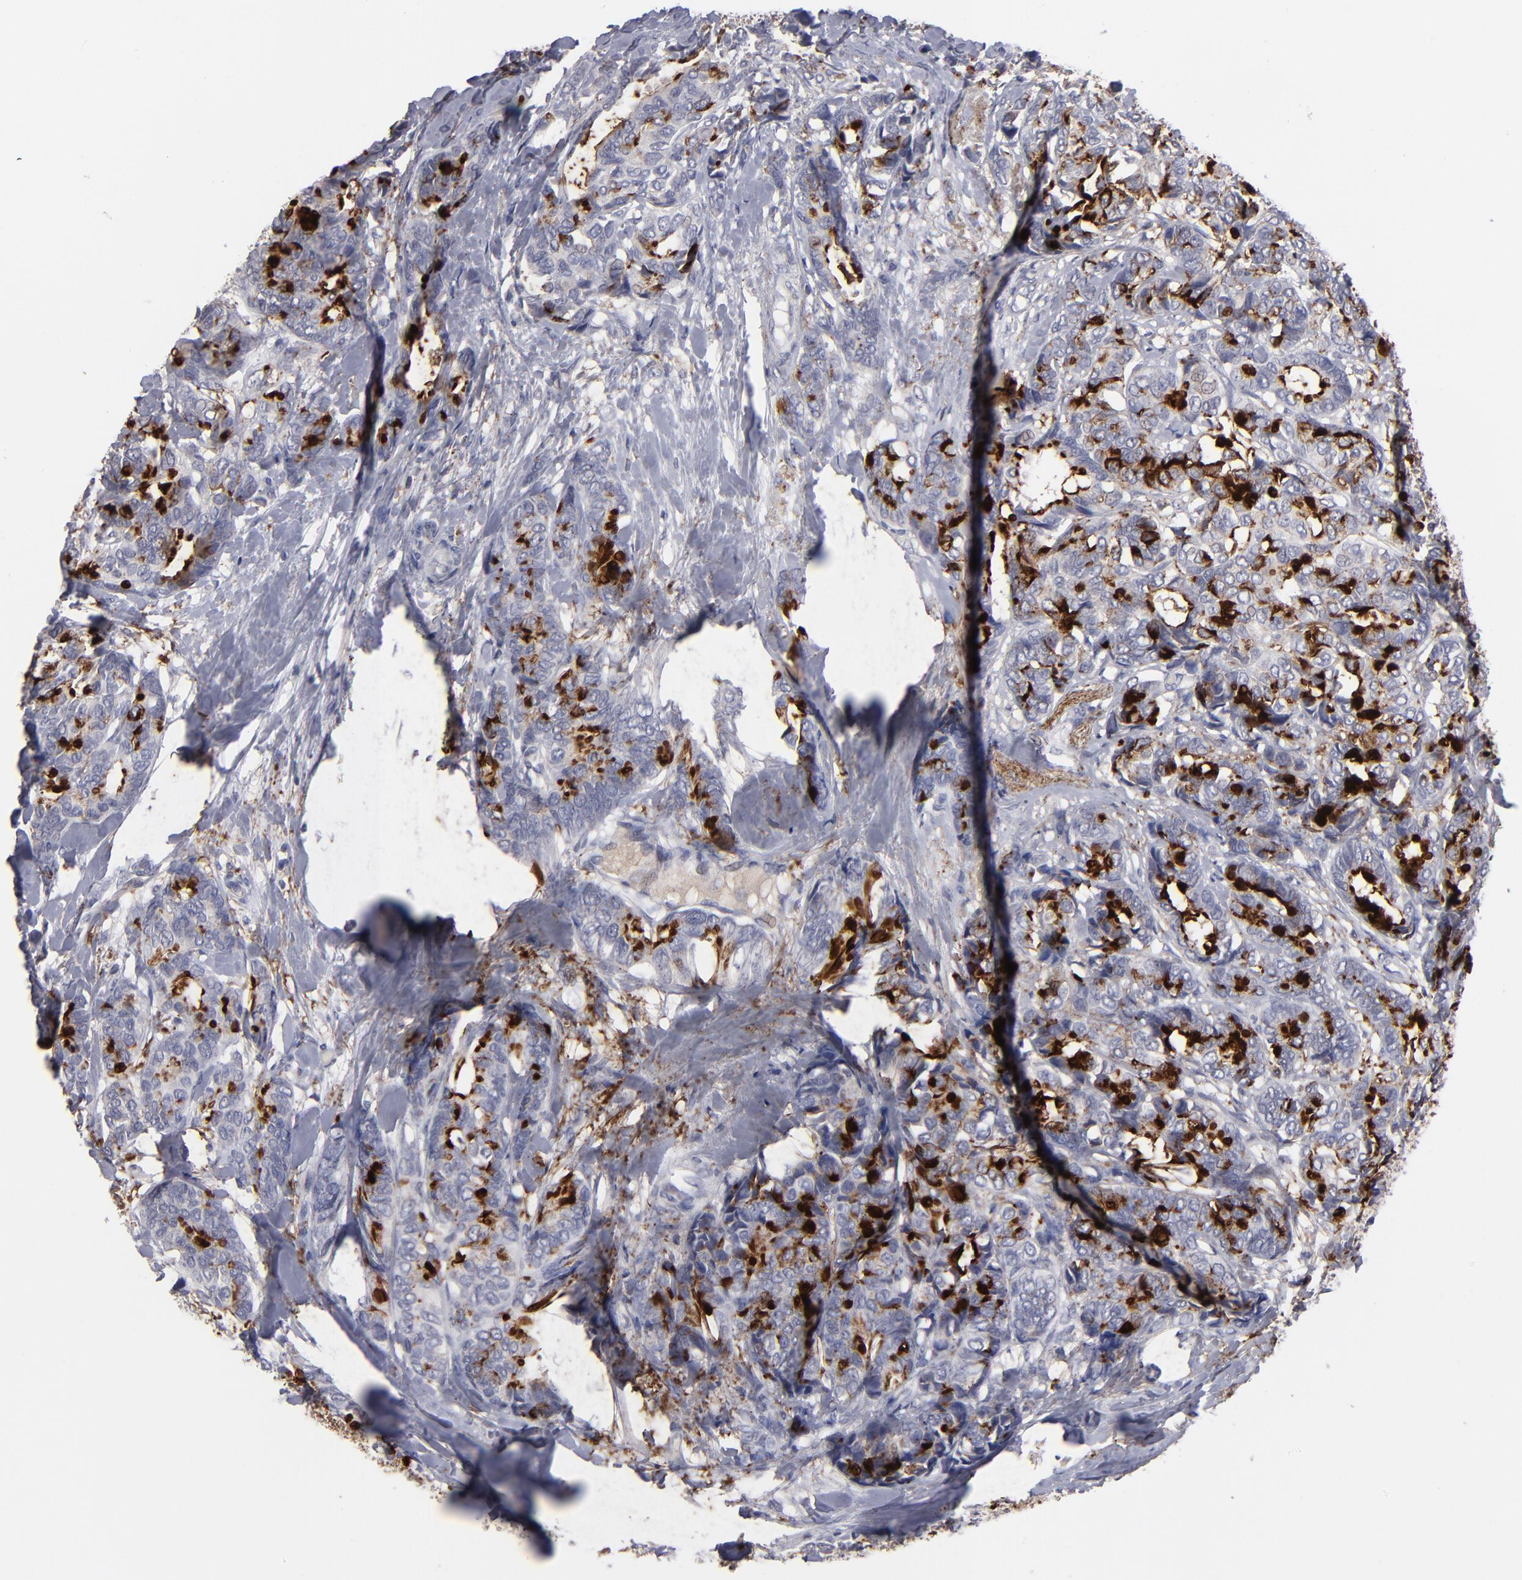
{"staining": {"intensity": "strong", "quantity": "25%-75%", "location": "cytoplasmic/membranous"}, "tissue": "breast cancer", "cell_type": "Tumor cells", "image_type": "cancer", "snomed": [{"axis": "morphology", "description": "Duct carcinoma"}, {"axis": "topography", "description": "Breast"}], "caption": "Tumor cells reveal high levels of strong cytoplasmic/membranous positivity in approximately 25%-75% of cells in breast invasive ductal carcinoma. The protein is stained brown, and the nuclei are stained in blue (DAB (3,3'-diaminobenzidine) IHC with brightfield microscopy, high magnification).", "gene": "GPM6B", "patient": {"sex": "female", "age": 87}}